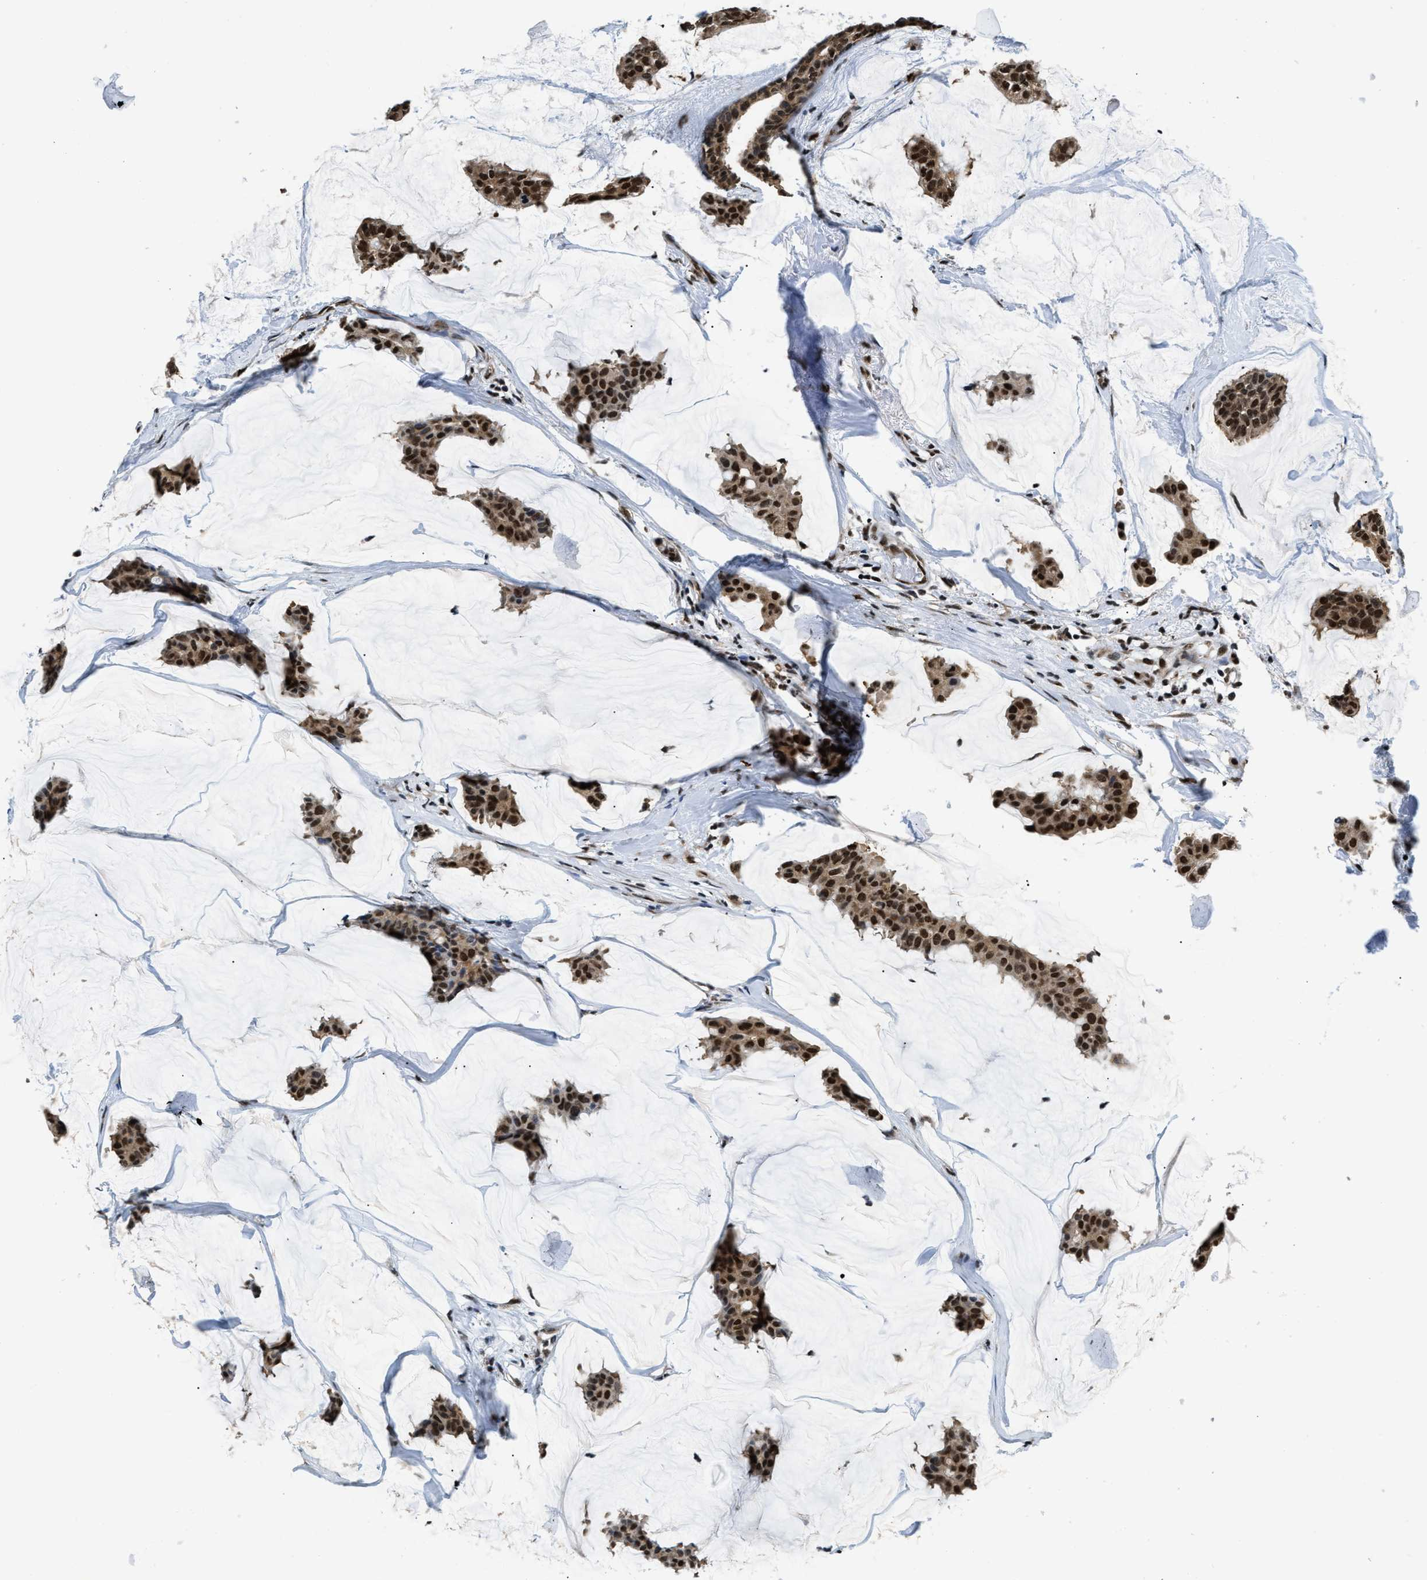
{"staining": {"intensity": "strong", "quantity": ">75%", "location": "nuclear"}, "tissue": "breast cancer", "cell_type": "Tumor cells", "image_type": "cancer", "snomed": [{"axis": "morphology", "description": "Duct carcinoma"}, {"axis": "topography", "description": "Breast"}], "caption": "Breast intraductal carcinoma stained with a brown dye exhibits strong nuclear positive staining in approximately >75% of tumor cells.", "gene": "CCNDBP1", "patient": {"sex": "female", "age": 93}}